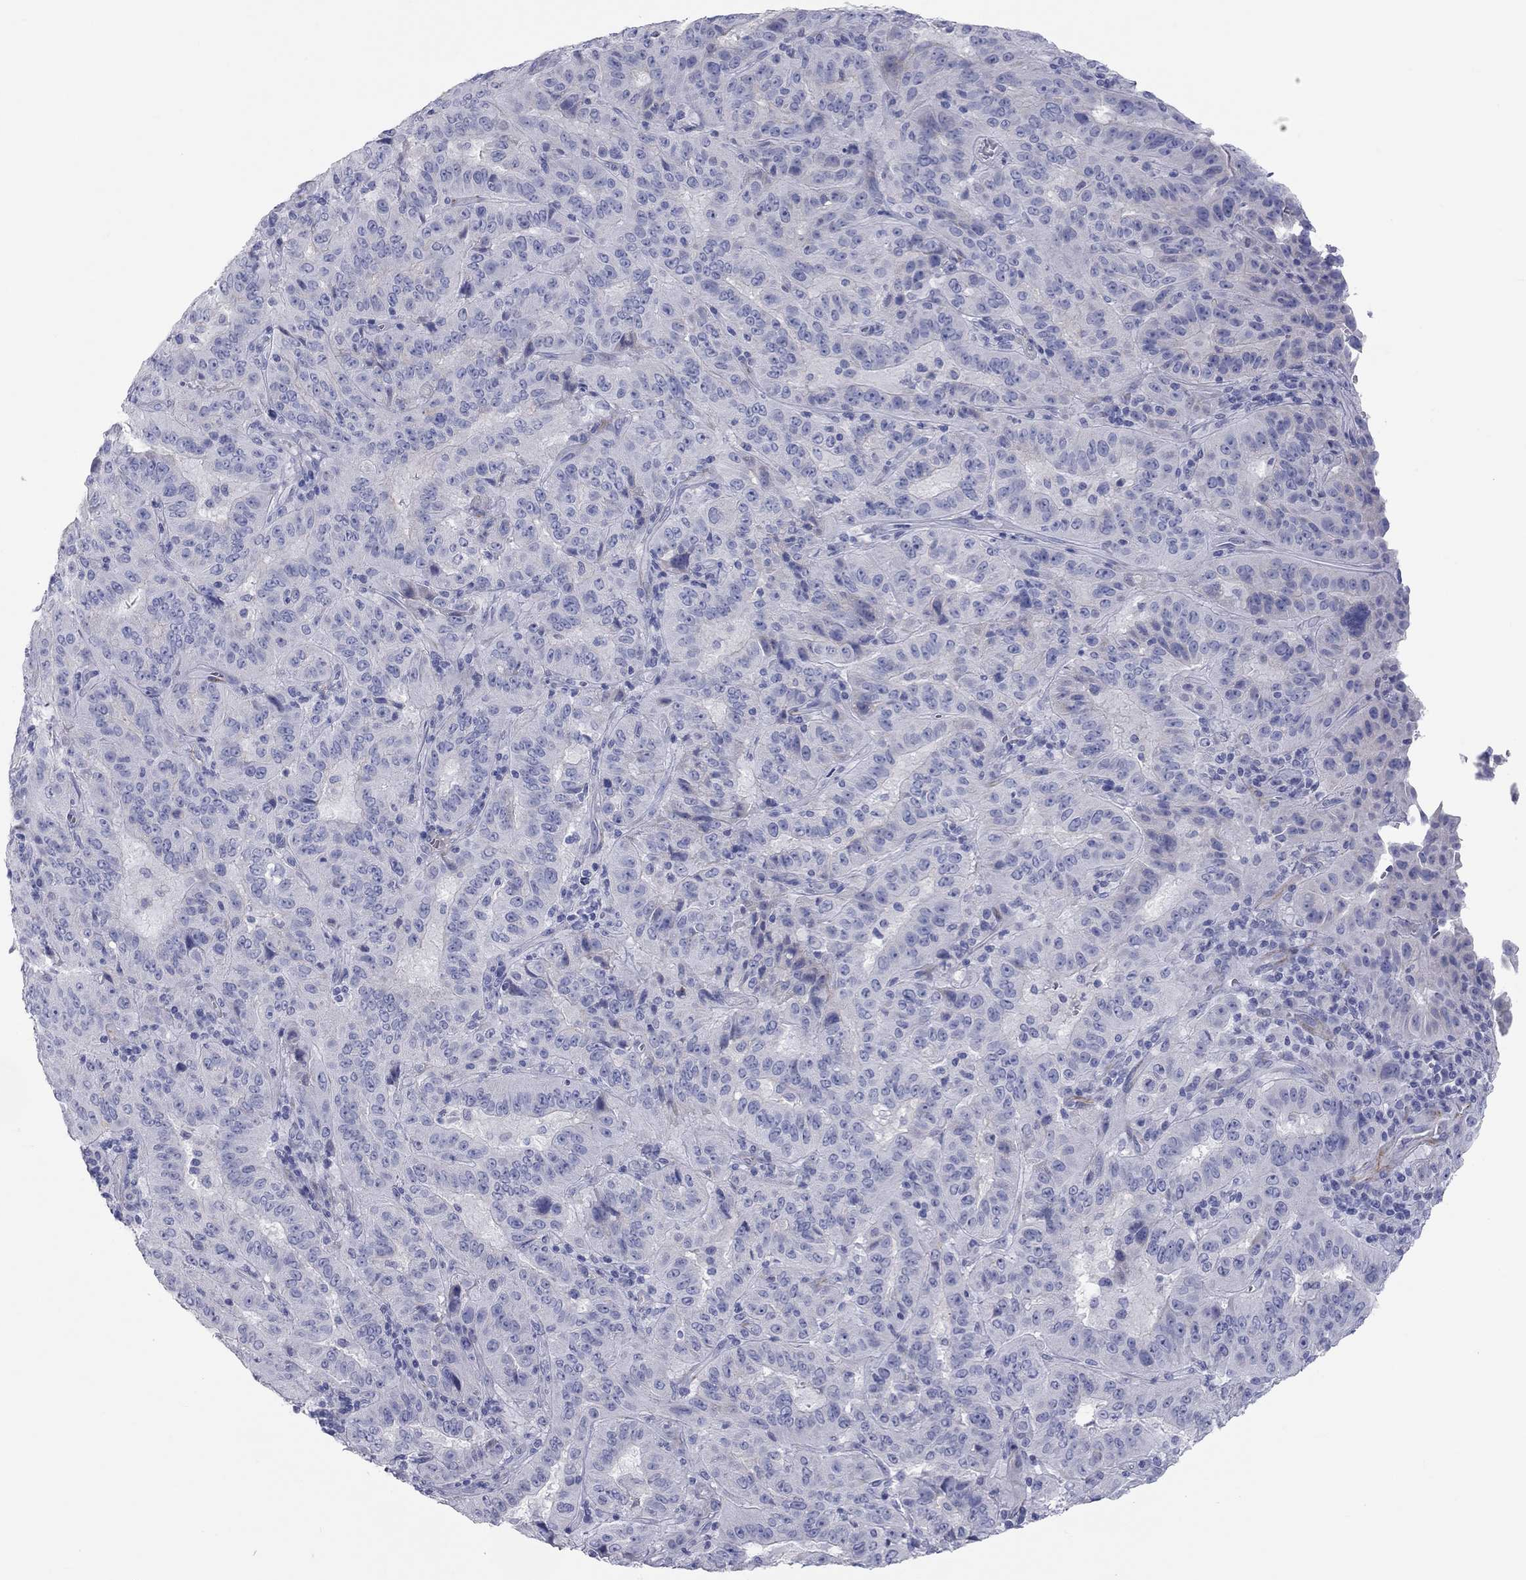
{"staining": {"intensity": "negative", "quantity": "none", "location": "none"}, "tissue": "pancreatic cancer", "cell_type": "Tumor cells", "image_type": "cancer", "snomed": [{"axis": "morphology", "description": "Adenocarcinoma, NOS"}, {"axis": "topography", "description": "Pancreas"}], "caption": "IHC of human adenocarcinoma (pancreatic) displays no staining in tumor cells.", "gene": "PCDHGC5", "patient": {"sex": "male", "age": 63}}